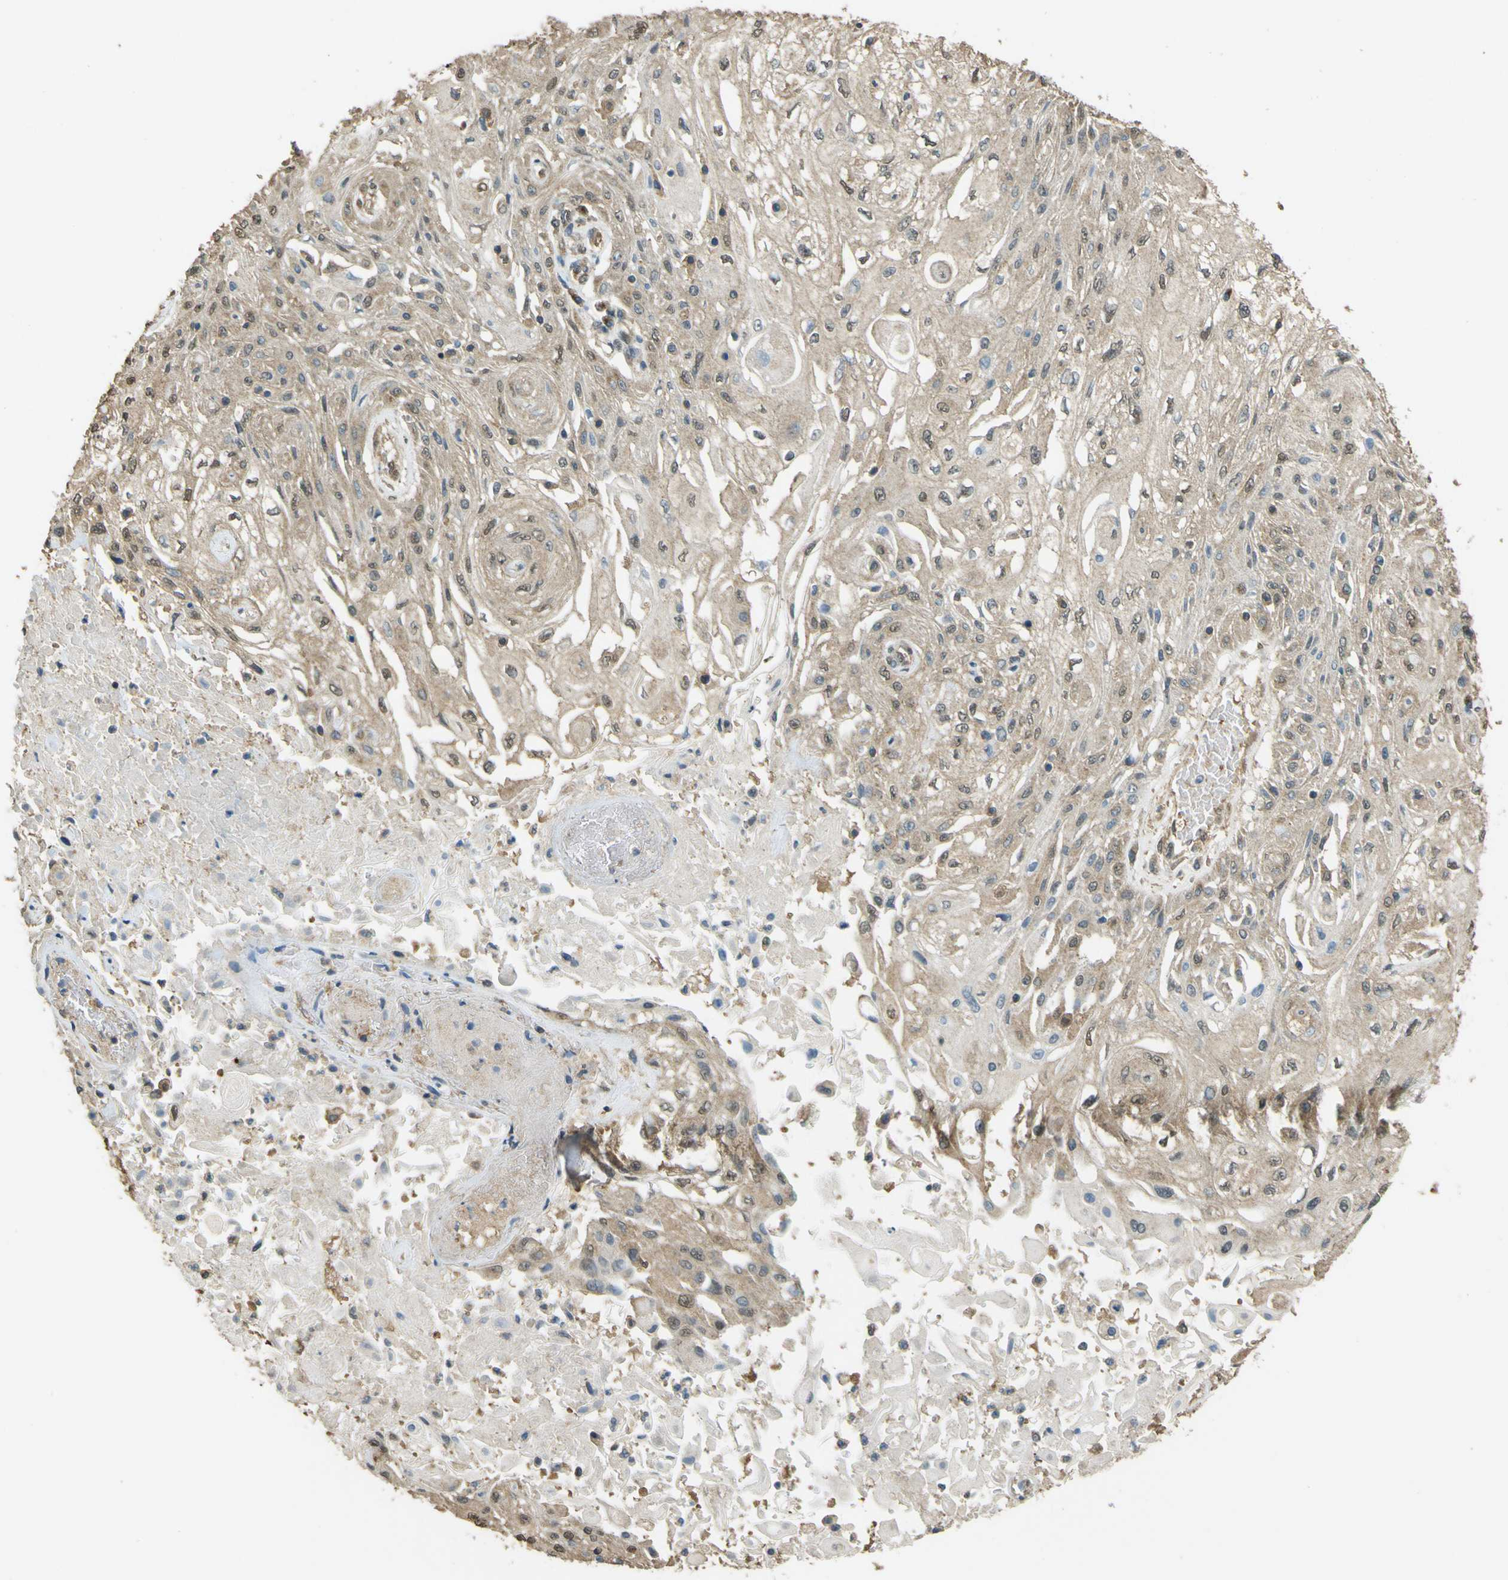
{"staining": {"intensity": "weak", "quantity": ">75%", "location": "cytoplasmic/membranous"}, "tissue": "skin cancer", "cell_type": "Tumor cells", "image_type": "cancer", "snomed": [{"axis": "morphology", "description": "Squamous cell carcinoma, NOS"}, {"axis": "topography", "description": "Skin"}], "caption": "There is low levels of weak cytoplasmic/membranous staining in tumor cells of skin squamous cell carcinoma, as demonstrated by immunohistochemical staining (brown color).", "gene": "GOLGA1", "patient": {"sex": "male", "age": 75}}